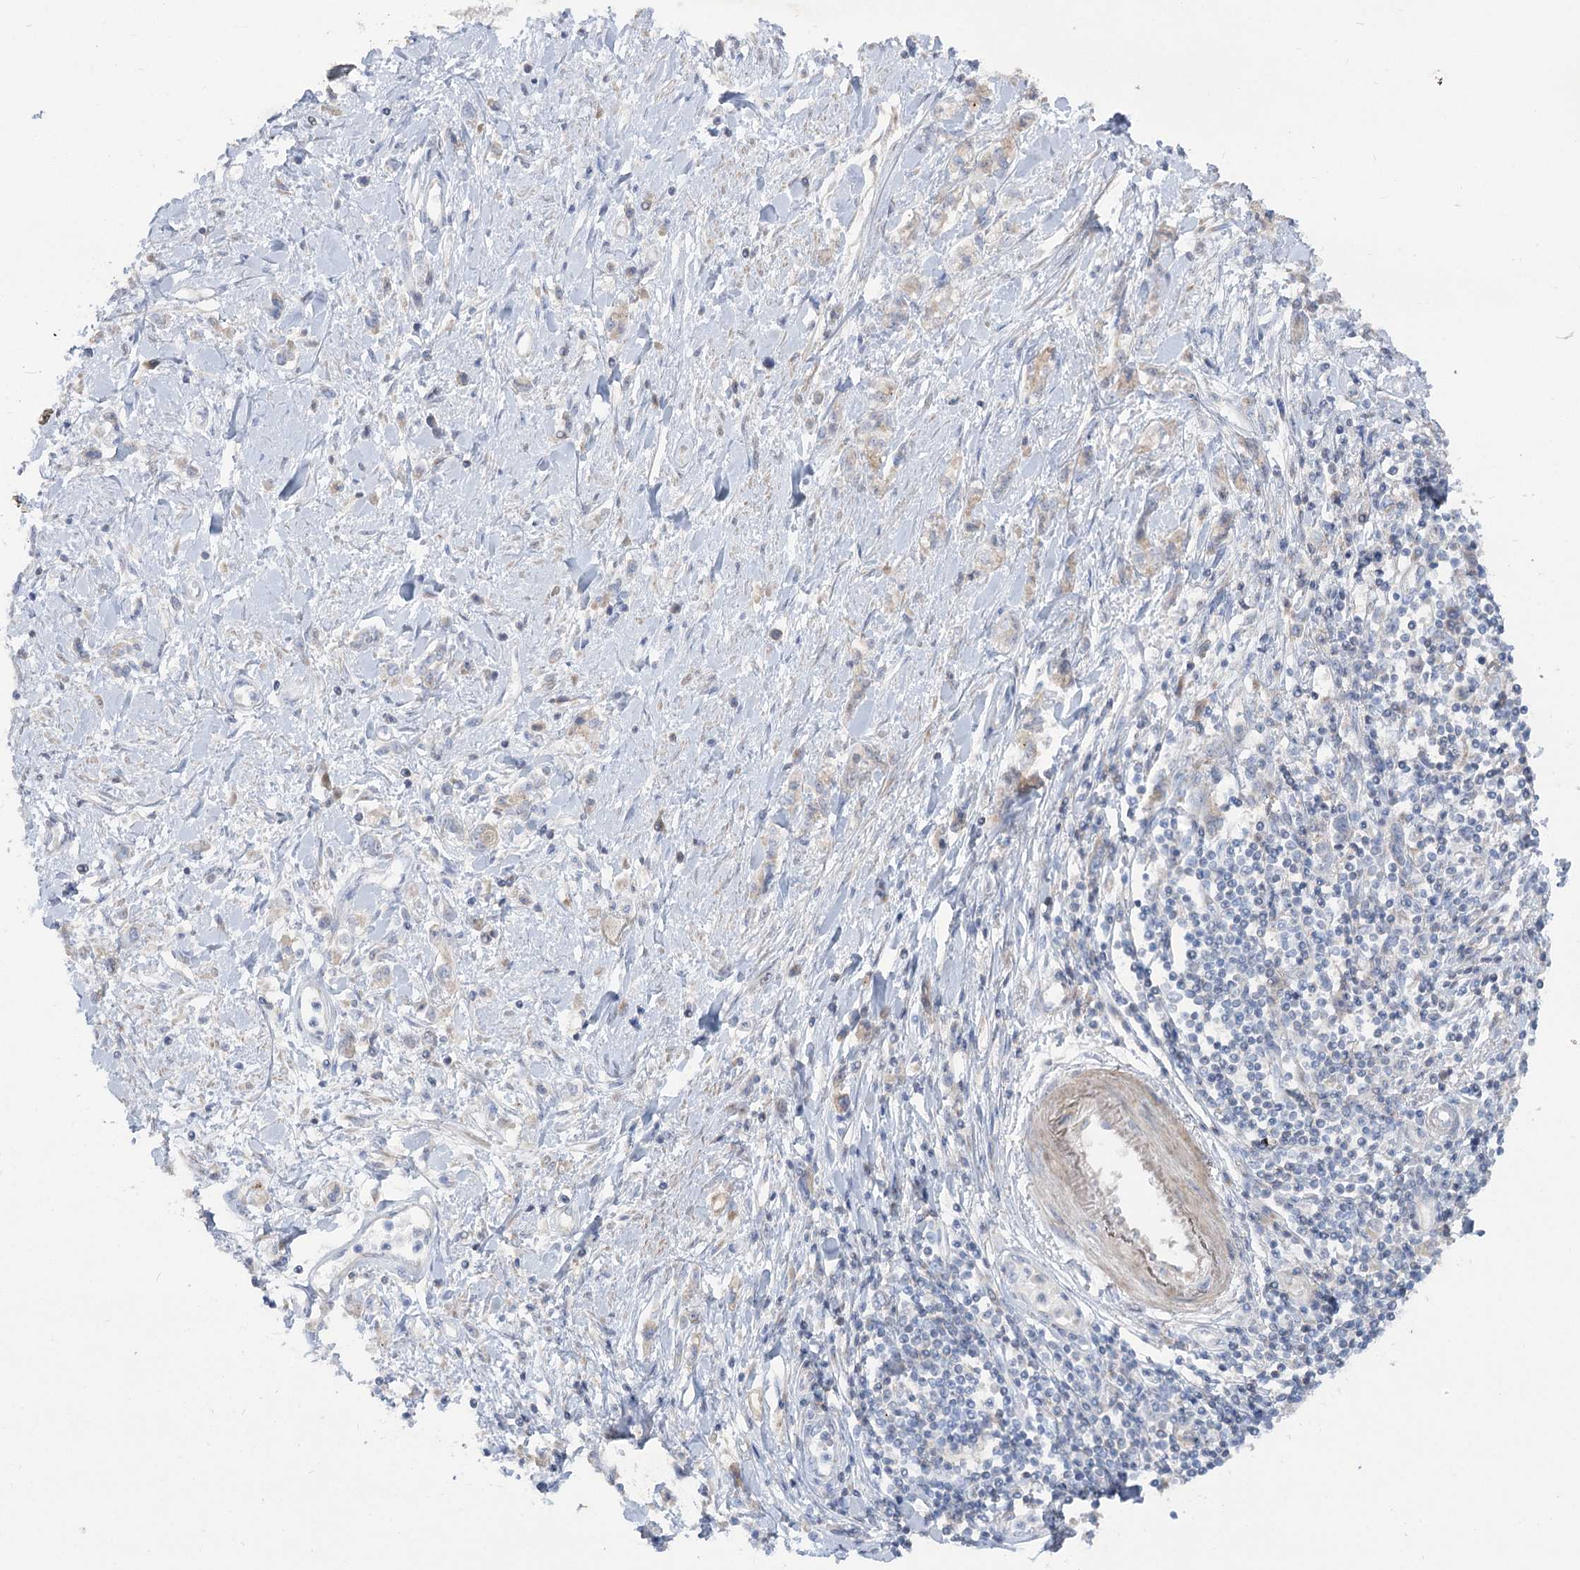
{"staining": {"intensity": "weak", "quantity": "25%-75%", "location": "cytoplasmic/membranous"}, "tissue": "stomach cancer", "cell_type": "Tumor cells", "image_type": "cancer", "snomed": [{"axis": "morphology", "description": "Adenocarcinoma, NOS"}, {"axis": "topography", "description": "Stomach"}], "caption": "Protein staining of stomach adenocarcinoma tissue exhibits weak cytoplasmic/membranous staining in approximately 25%-75% of tumor cells. (DAB (3,3'-diaminobenzidine) = brown stain, brightfield microscopy at high magnification).", "gene": "GBF1", "patient": {"sex": "female", "age": 76}}